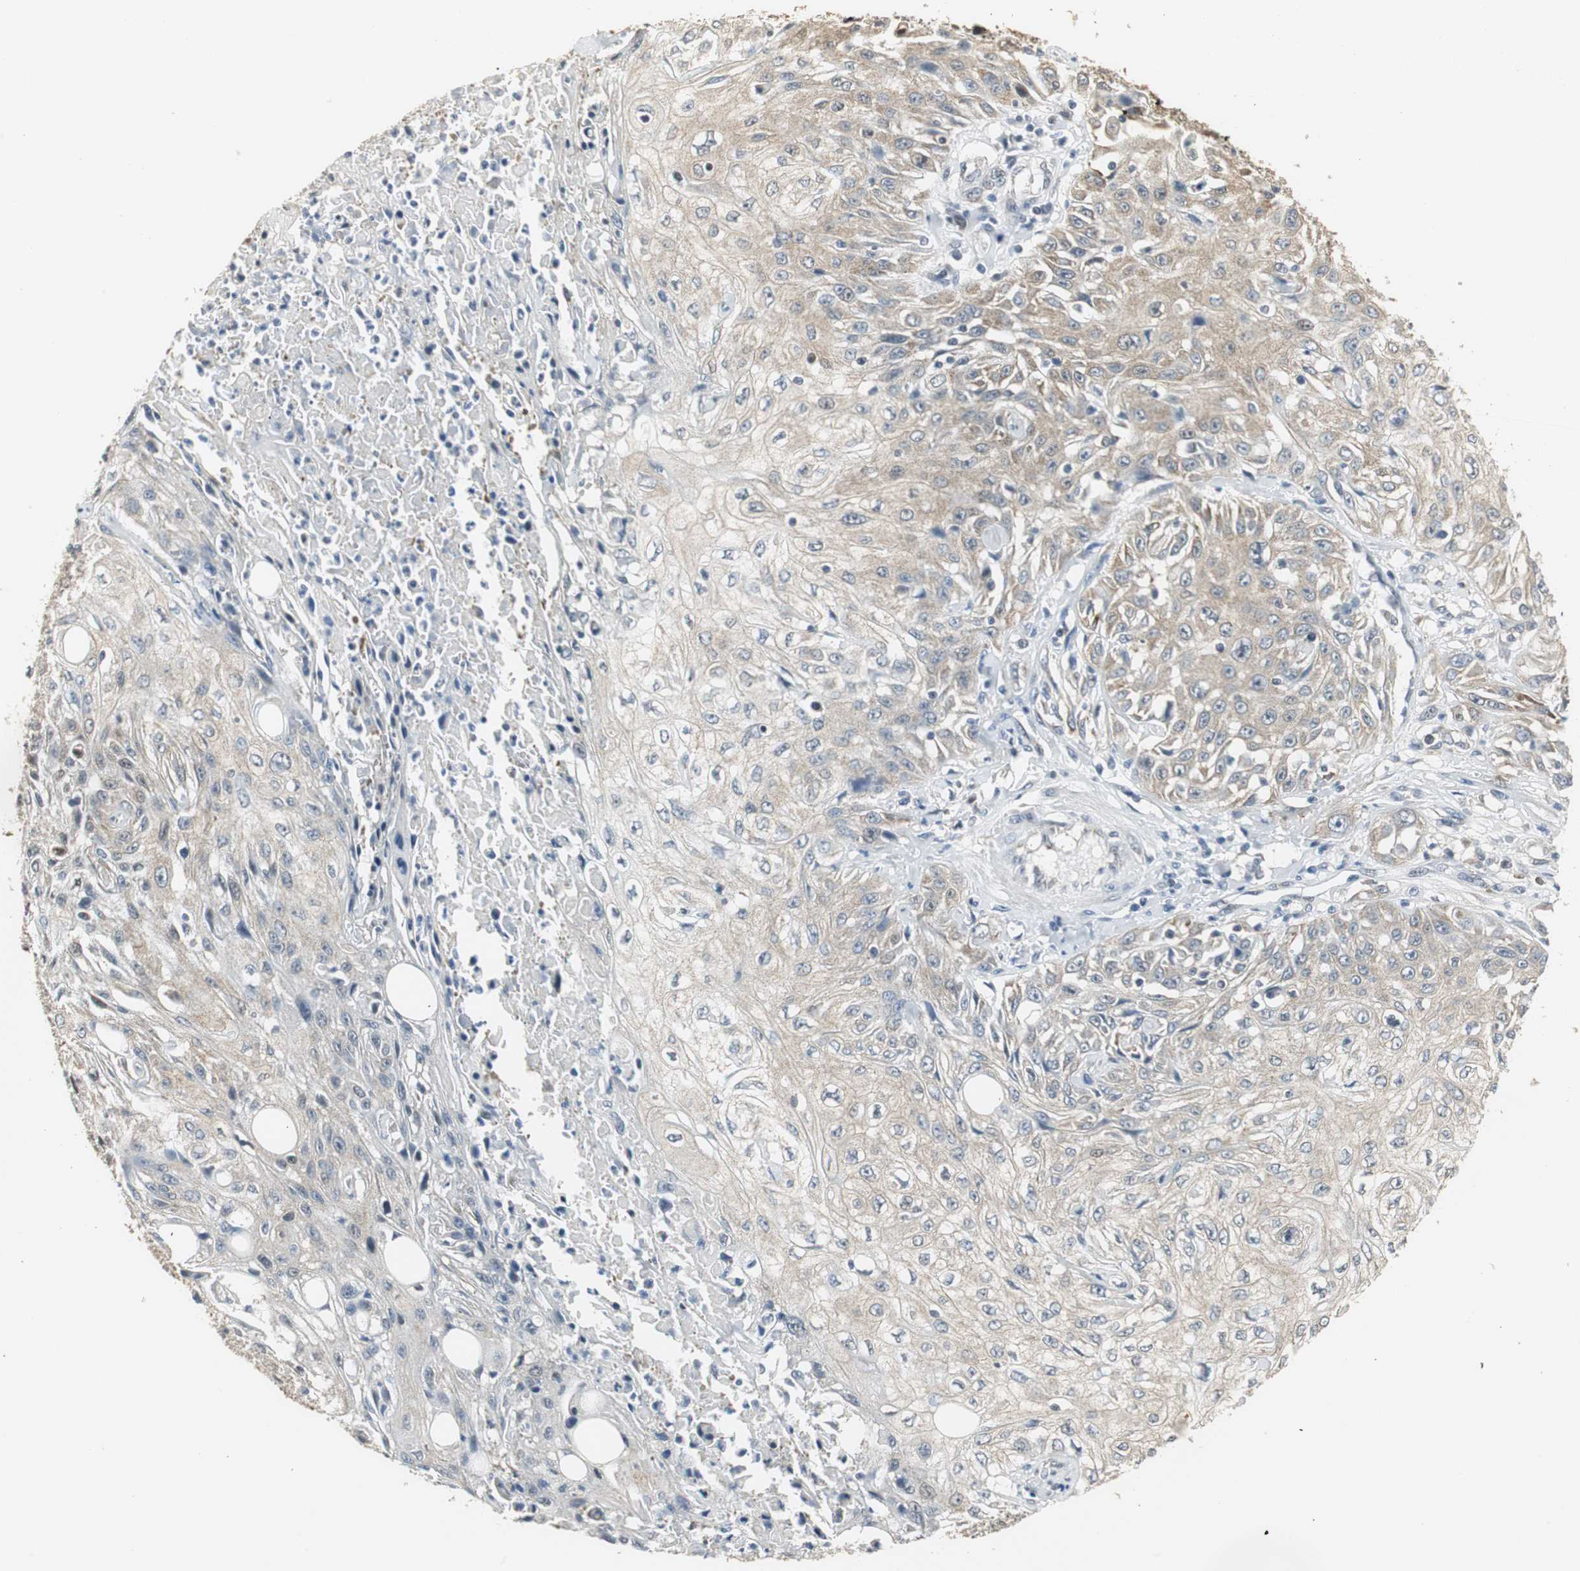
{"staining": {"intensity": "weak", "quantity": ">75%", "location": "cytoplasmic/membranous"}, "tissue": "skin cancer", "cell_type": "Tumor cells", "image_type": "cancer", "snomed": [{"axis": "morphology", "description": "Squamous cell carcinoma, NOS"}, {"axis": "topography", "description": "Skin"}], "caption": "Brown immunohistochemical staining in human skin cancer (squamous cell carcinoma) displays weak cytoplasmic/membranous staining in about >75% of tumor cells.", "gene": "CCT5", "patient": {"sex": "male", "age": 75}}